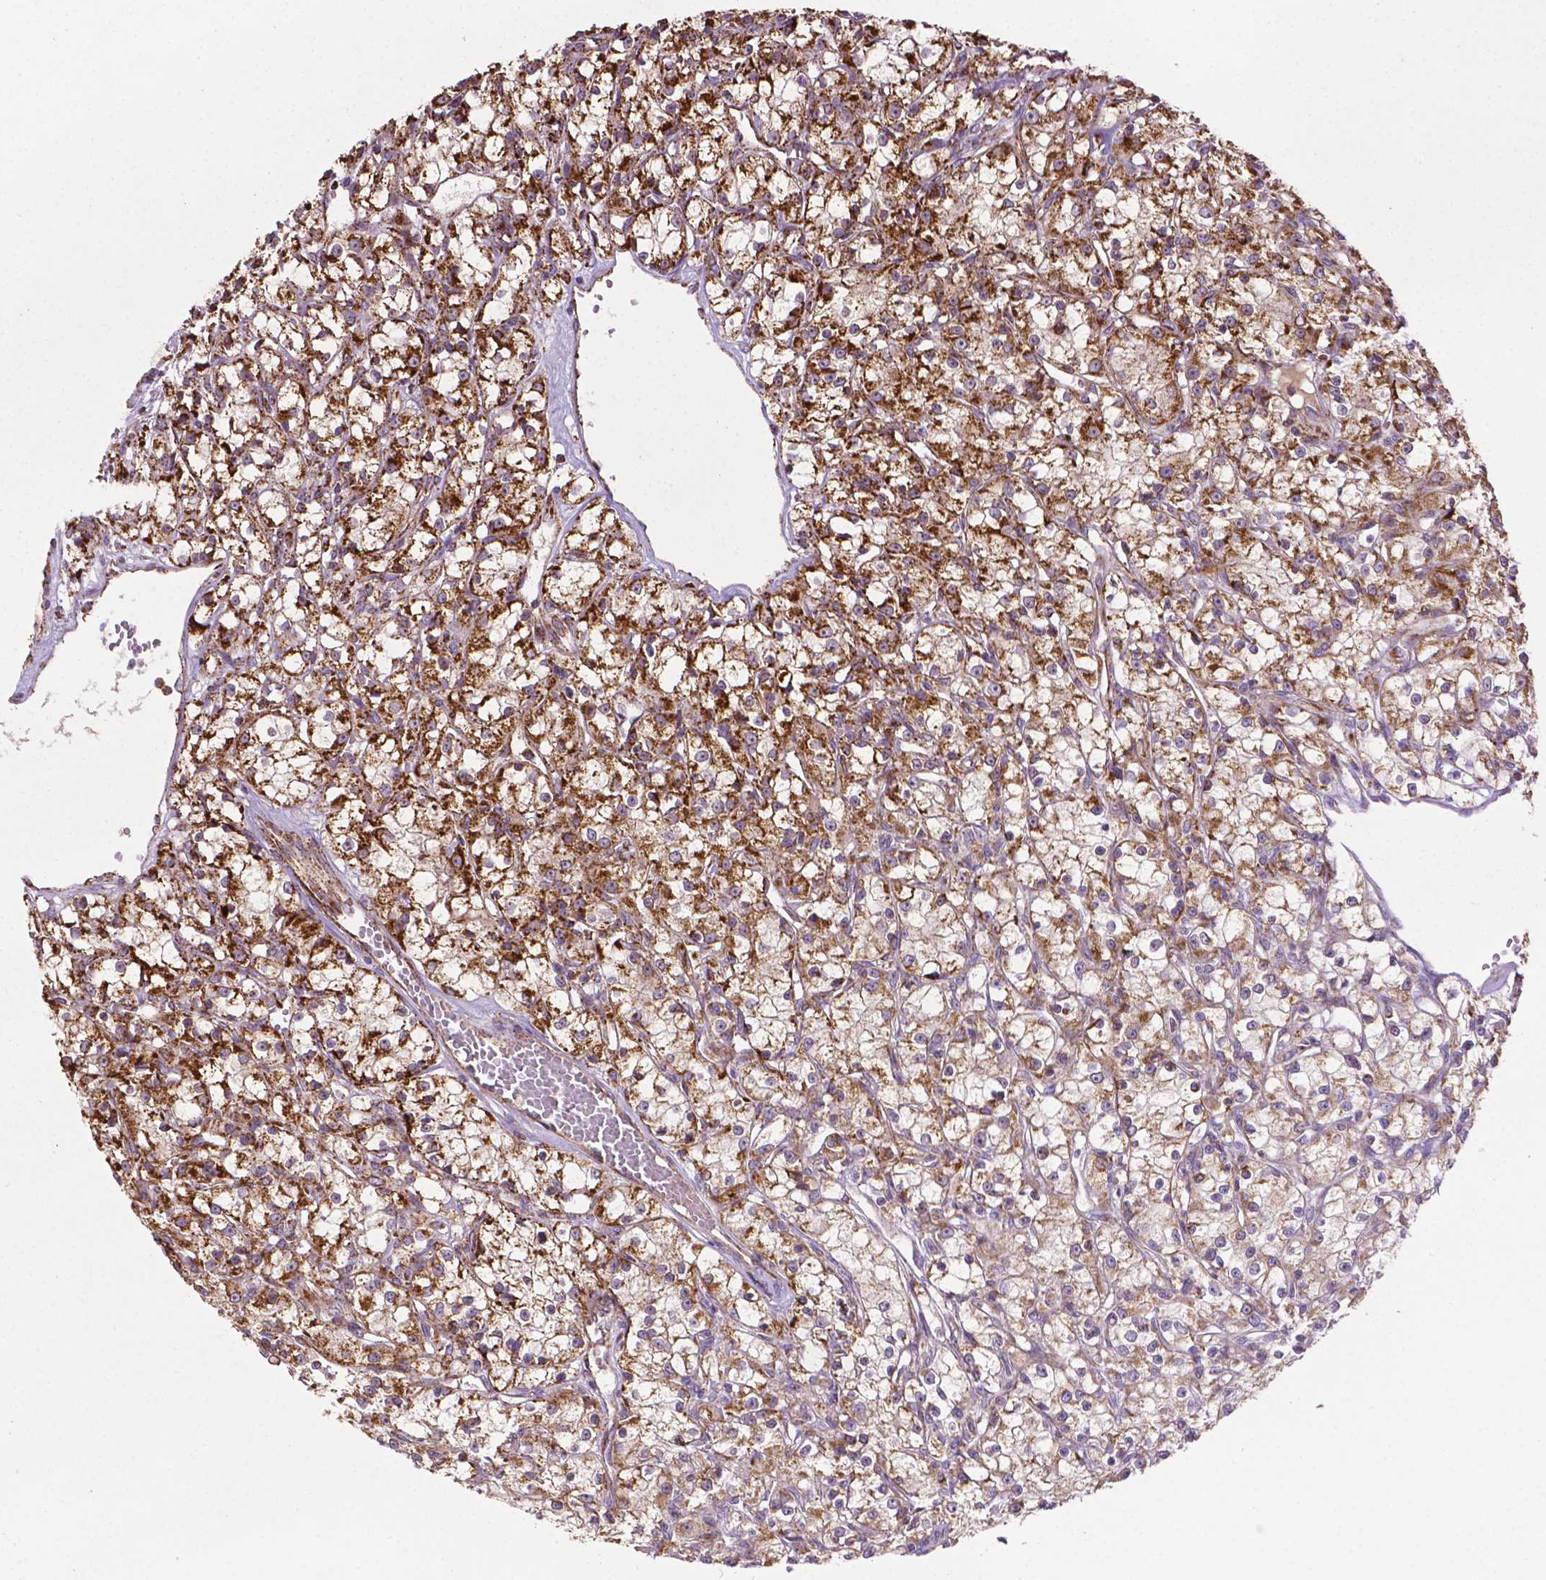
{"staining": {"intensity": "strong", "quantity": ">75%", "location": "cytoplasmic/membranous"}, "tissue": "renal cancer", "cell_type": "Tumor cells", "image_type": "cancer", "snomed": [{"axis": "morphology", "description": "Adenocarcinoma, NOS"}, {"axis": "topography", "description": "Kidney"}], "caption": "Renal cancer stained for a protein displays strong cytoplasmic/membranous positivity in tumor cells.", "gene": "ILVBL", "patient": {"sex": "female", "age": 59}}